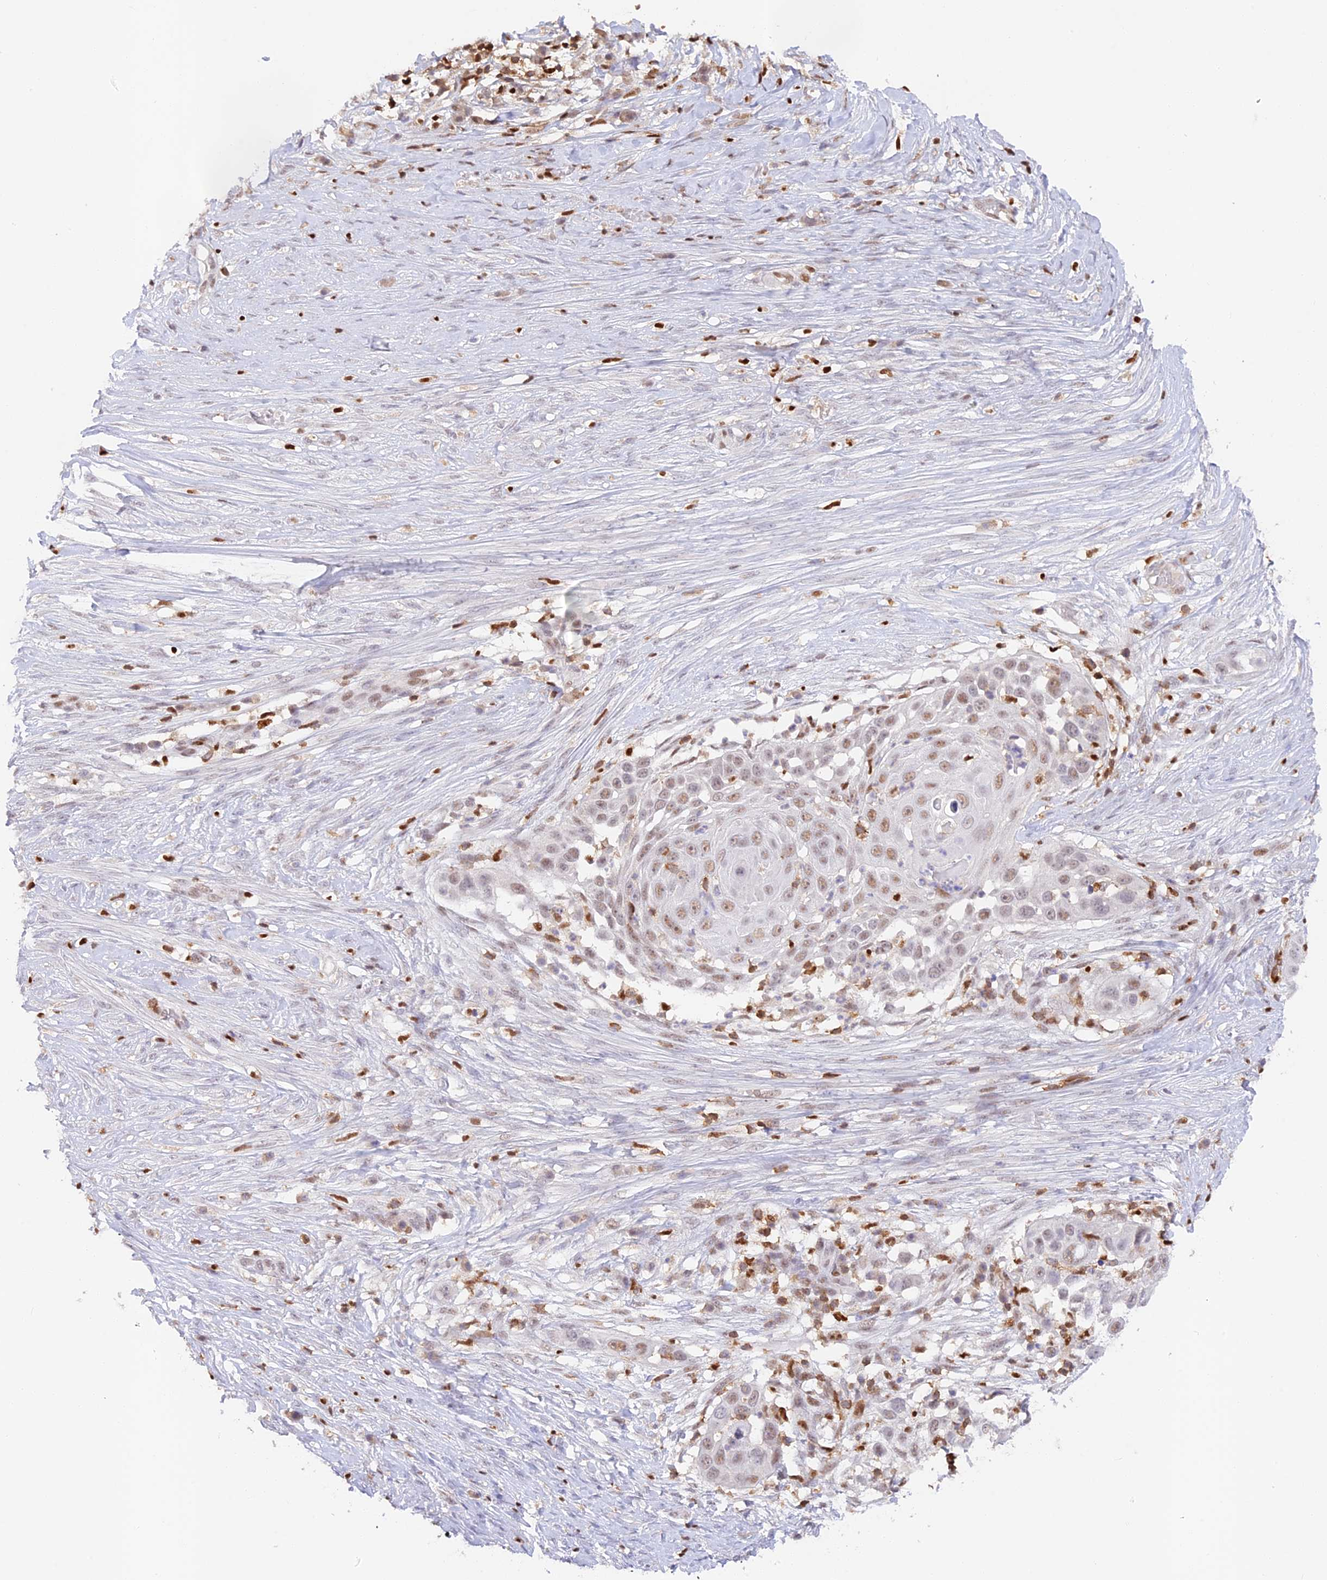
{"staining": {"intensity": "moderate", "quantity": "<25%", "location": "nuclear"}, "tissue": "skin cancer", "cell_type": "Tumor cells", "image_type": "cancer", "snomed": [{"axis": "morphology", "description": "Squamous cell carcinoma, NOS"}, {"axis": "topography", "description": "Skin"}], "caption": "Brown immunohistochemical staining in skin cancer demonstrates moderate nuclear staining in about <25% of tumor cells. (DAB (3,3'-diaminobenzidine) IHC, brown staining for protein, blue staining for nuclei).", "gene": "DENND1C", "patient": {"sex": "female", "age": 44}}